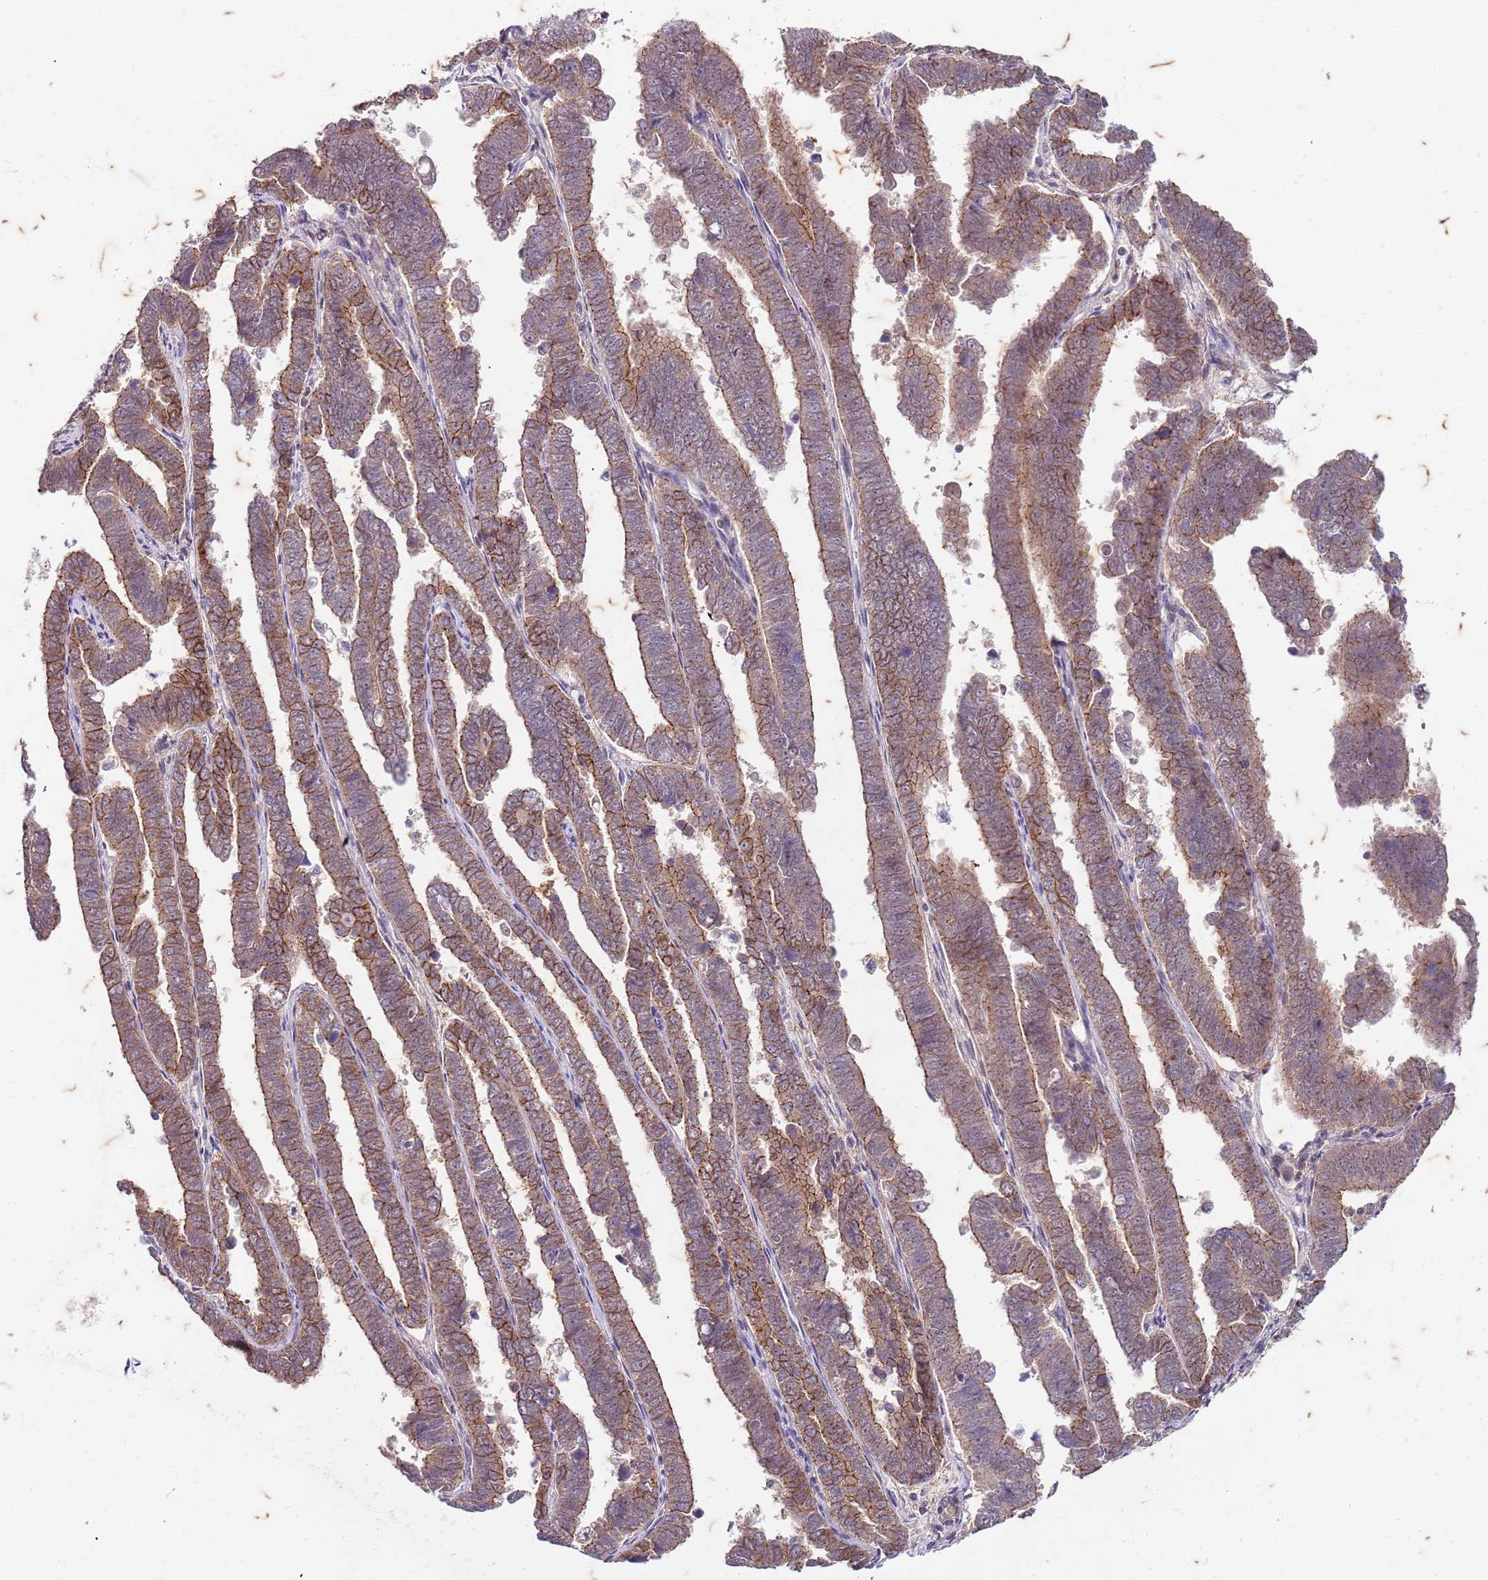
{"staining": {"intensity": "moderate", "quantity": ">75%", "location": "cytoplasmic/membranous"}, "tissue": "endometrial cancer", "cell_type": "Tumor cells", "image_type": "cancer", "snomed": [{"axis": "morphology", "description": "Adenocarcinoma, NOS"}, {"axis": "topography", "description": "Endometrium"}], "caption": "DAB immunohistochemical staining of human endometrial cancer demonstrates moderate cytoplasmic/membranous protein expression in approximately >75% of tumor cells.", "gene": "RAPGEF3", "patient": {"sex": "female", "age": 75}}